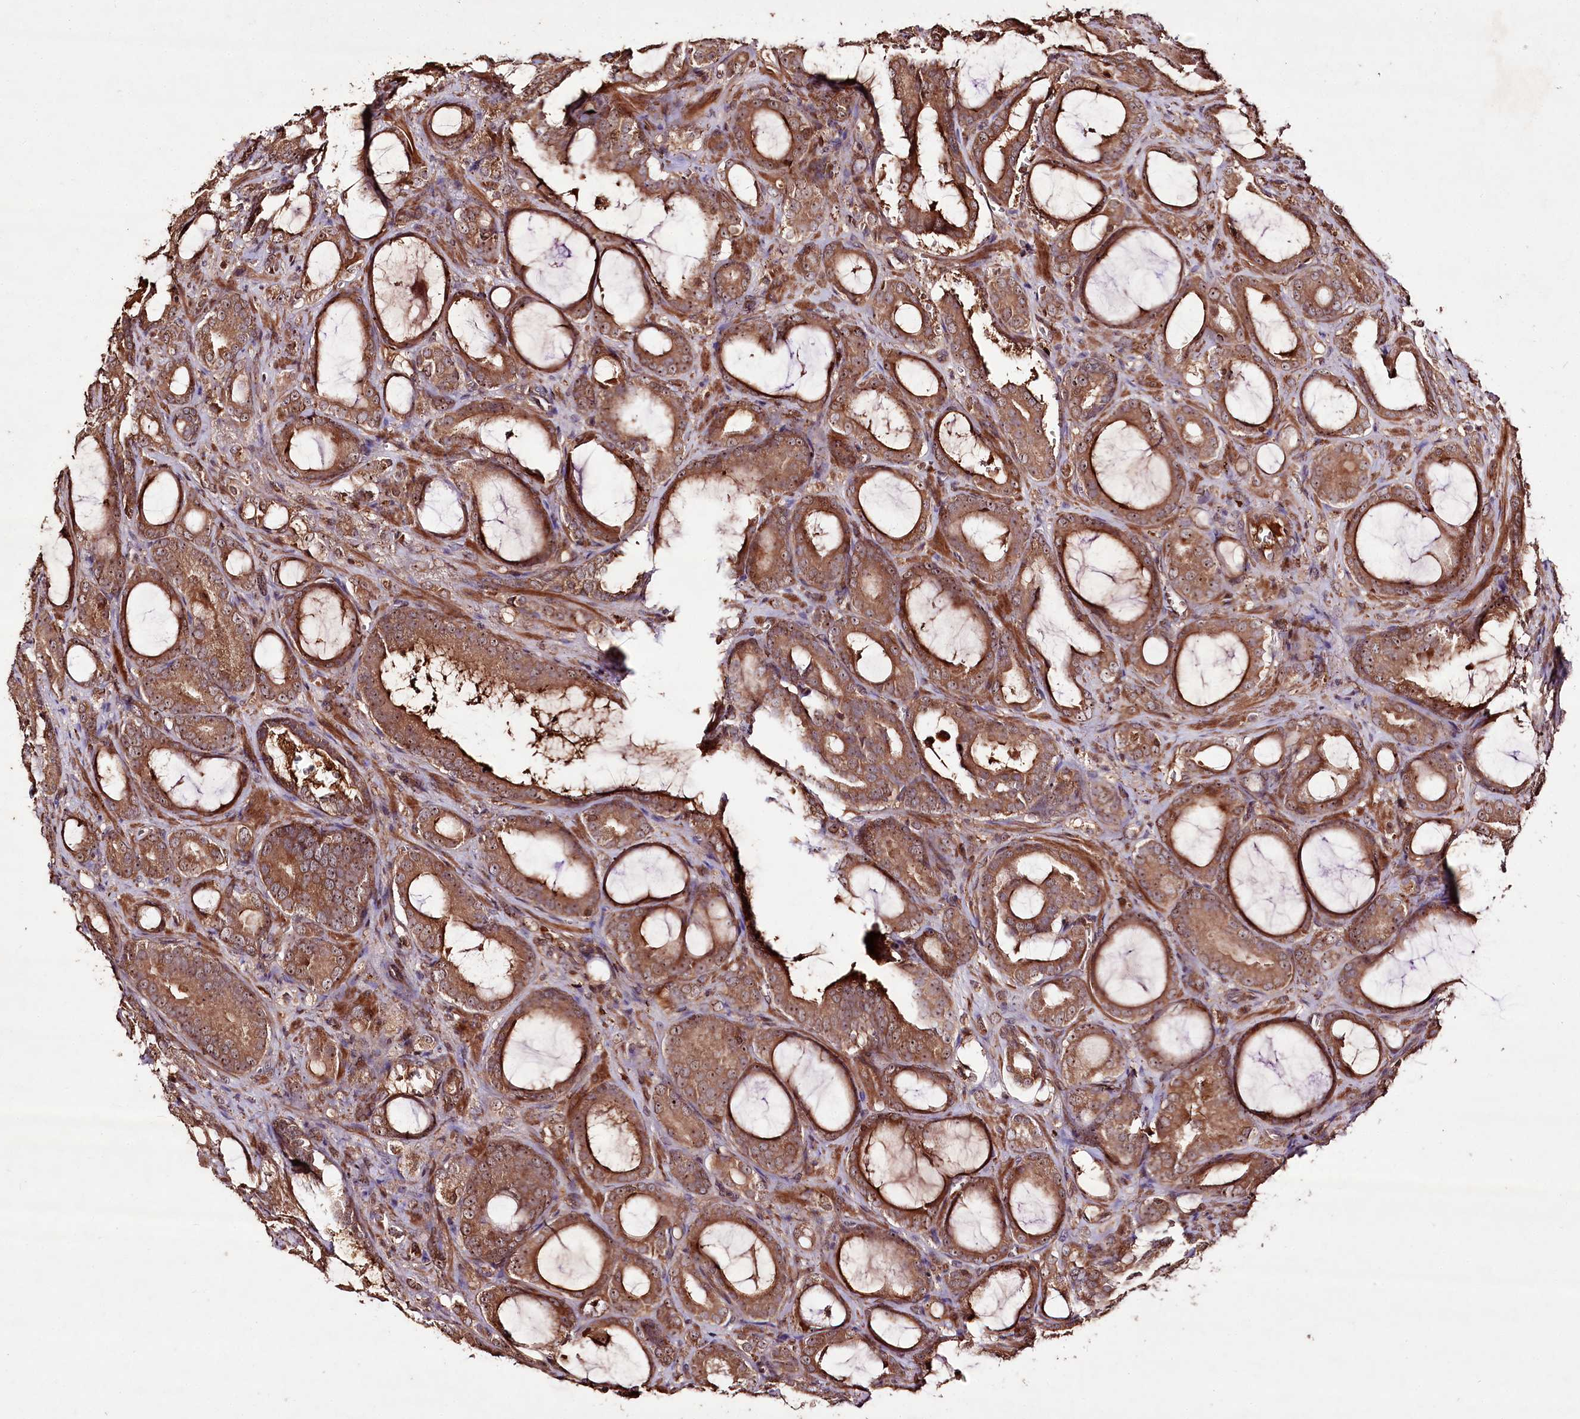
{"staining": {"intensity": "moderate", "quantity": ">75%", "location": "cytoplasmic/membranous,nuclear"}, "tissue": "prostate cancer", "cell_type": "Tumor cells", "image_type": "cancer", "snomed": [{"axis": "morphology", "description": "Adenocarcinoma, High grade"}, {"axis": "topography", "description": "Prostate"}], "caption": "A high-resolution micrograph shows immunohistochemistry (IHC) staining of prostate high-grade adenocarcinoma, which displays moderate cytoplasmic/membranous and nuclear expression in about >75% of tumor cells. The staining was performed using DAB (3,3'-diaminobenzidine) to visualize the protein expression in brown, while the nuclei were stained in blue with hematoxylin (Magnification: 20x).", "gene": "FAM53B", "patient": {"sex": "male", "age": 72}}